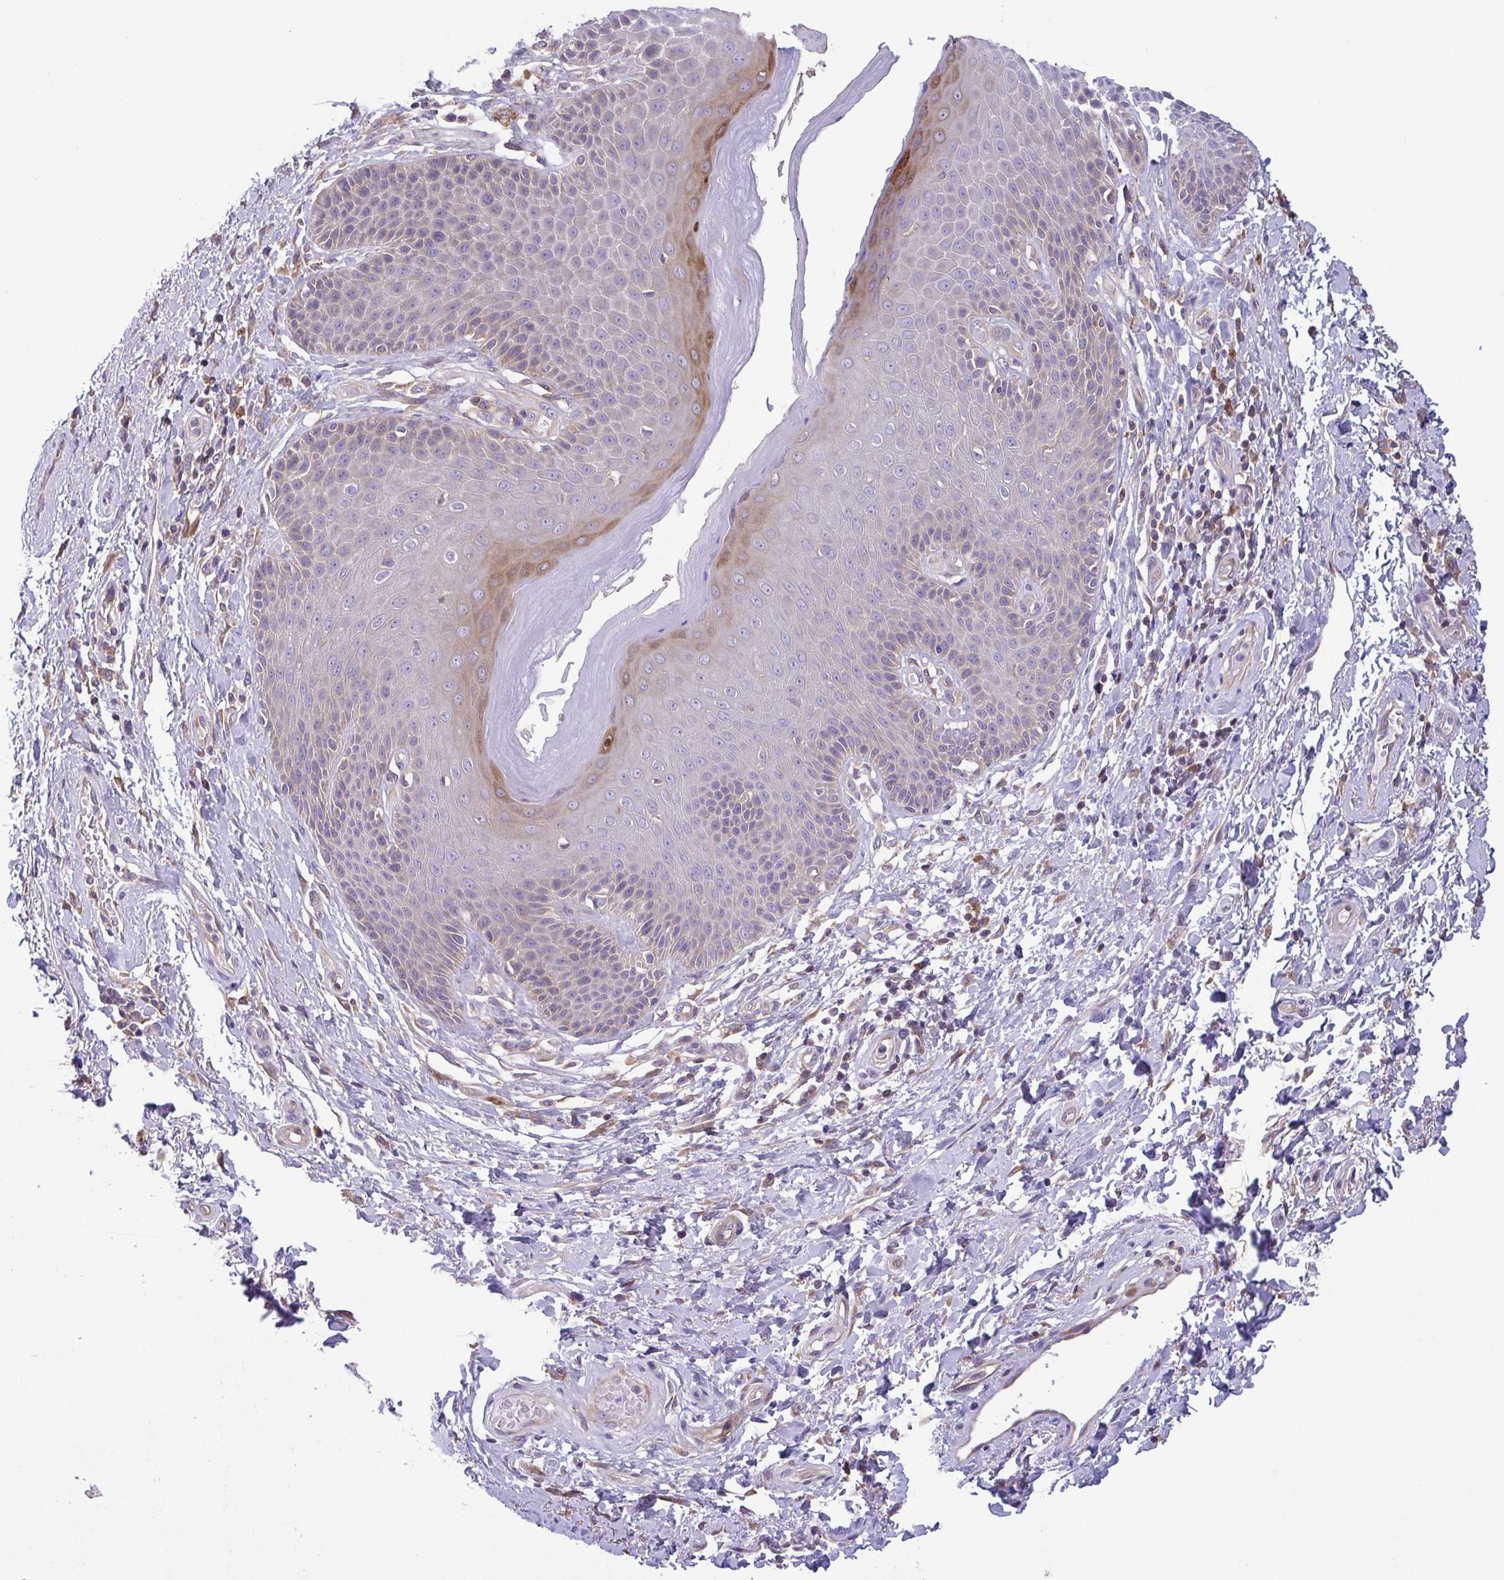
{"staining": {"intensity": "negative", "quantity": "none", "location": "none"}, "tissue": "skin", "cell_type": "Epidermal cells", "image_type": "normal", "snomed": [{"axis": "morphology", "description": "Normal tissue, NOS"}, {"axis": "topography", "description": "Anal"}, {"axis": "topography", "description": "Peripheral nerve tissue"}], "caption": "Immunohistochemistry histopathology image of normal skin: skin stained with DAB shows no significant protein positivity in epidermal cells. (Brightfield microscopy of DAB immunohistochemistry at high magnification).", "gene": "LMF2", "patient": {"sex": "male", "age": 51}}